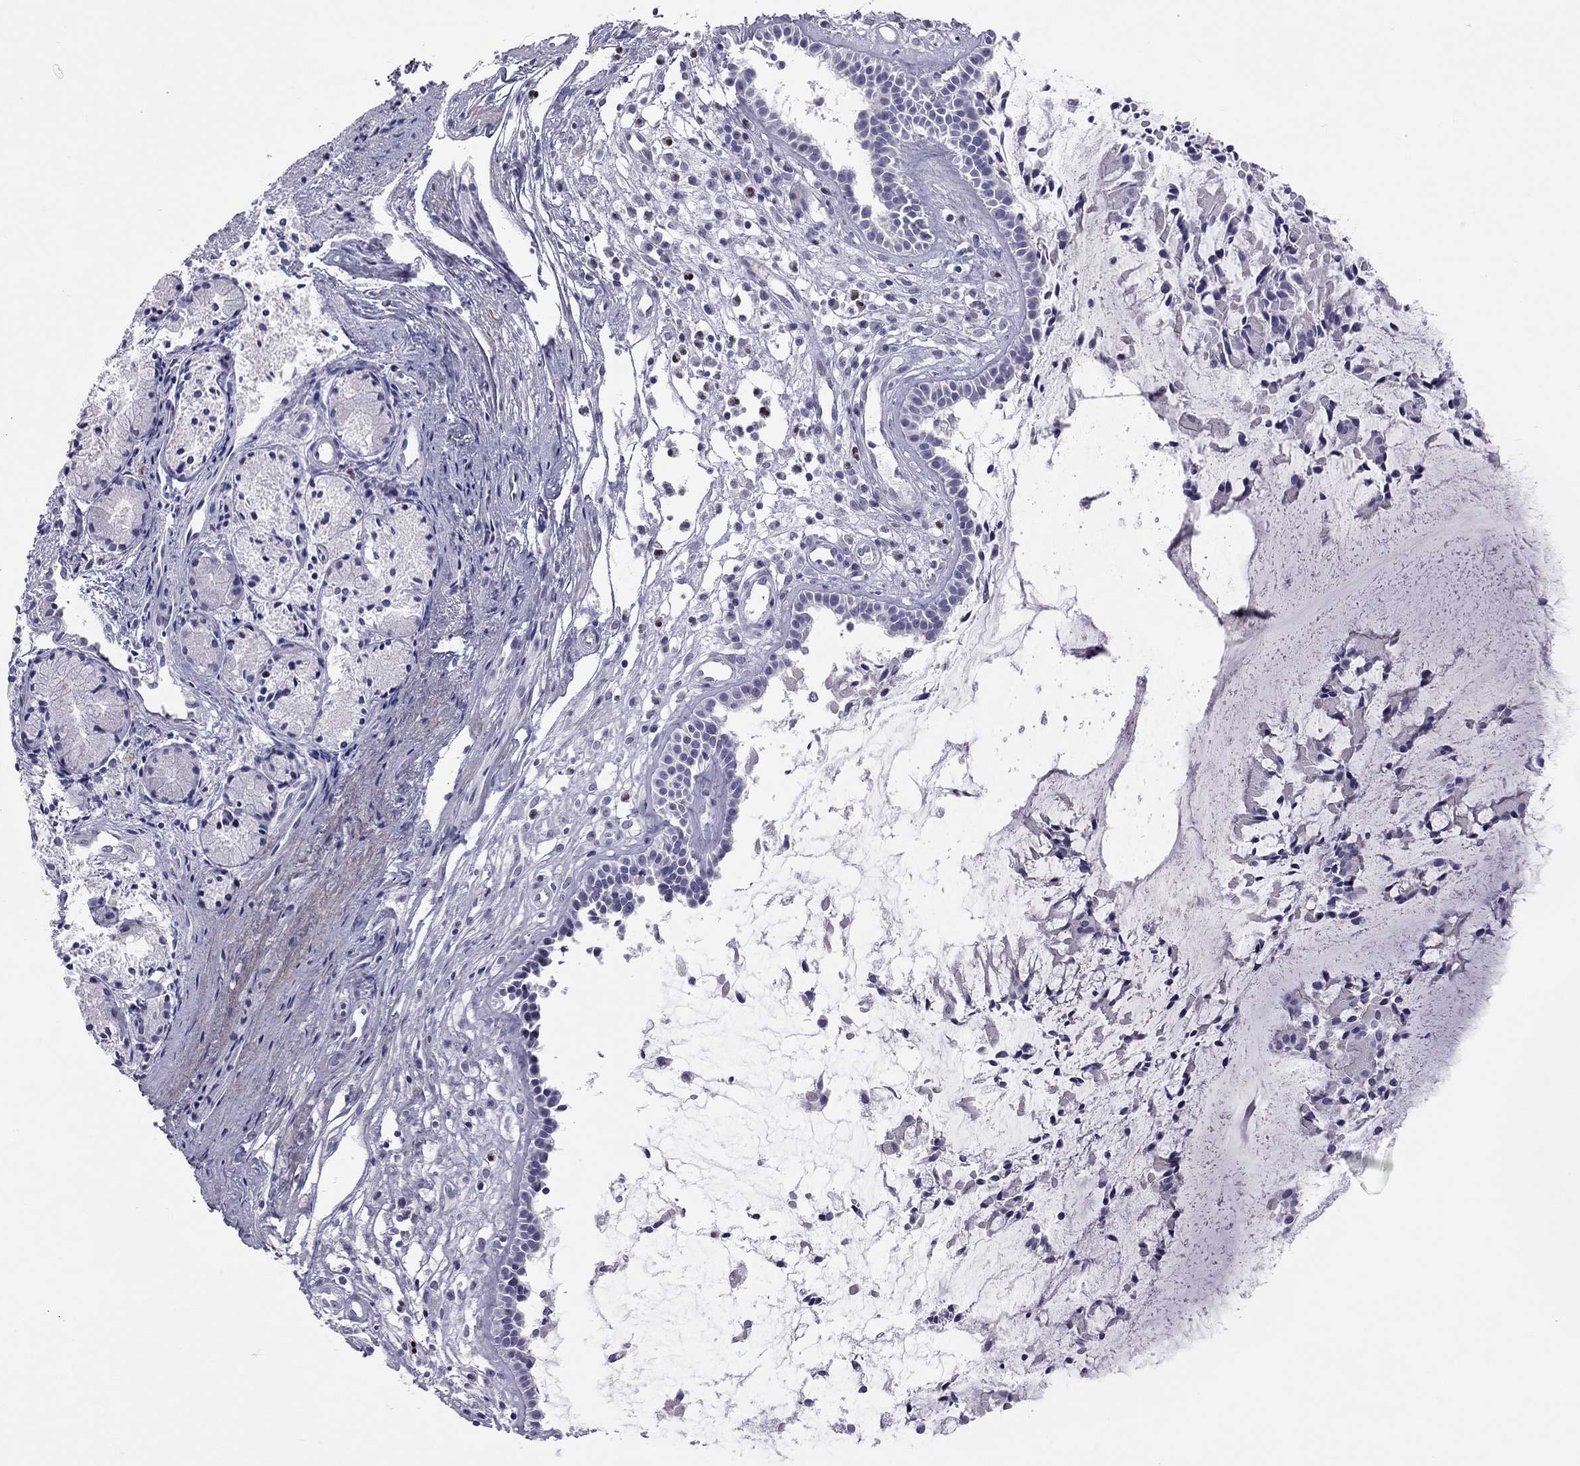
{"staining": {"intensity": "negative", "quantity": "none", "location": "none"}, "tissue": "nasopharynx", "cell_type": "Respiratory epithelial cells", "image_type": "normal", "snomed": [{"axis": "morphology", "description": "Normal tissue, NOS"}, {"axis": "topography", "description": "Nasopharynx"}], "caption": "Respiratory epithelial cells show no significant expression in unremarkable nasopharynx.", "gene": "C8orf88", "patient": {"sex": "female", "age": 47}}